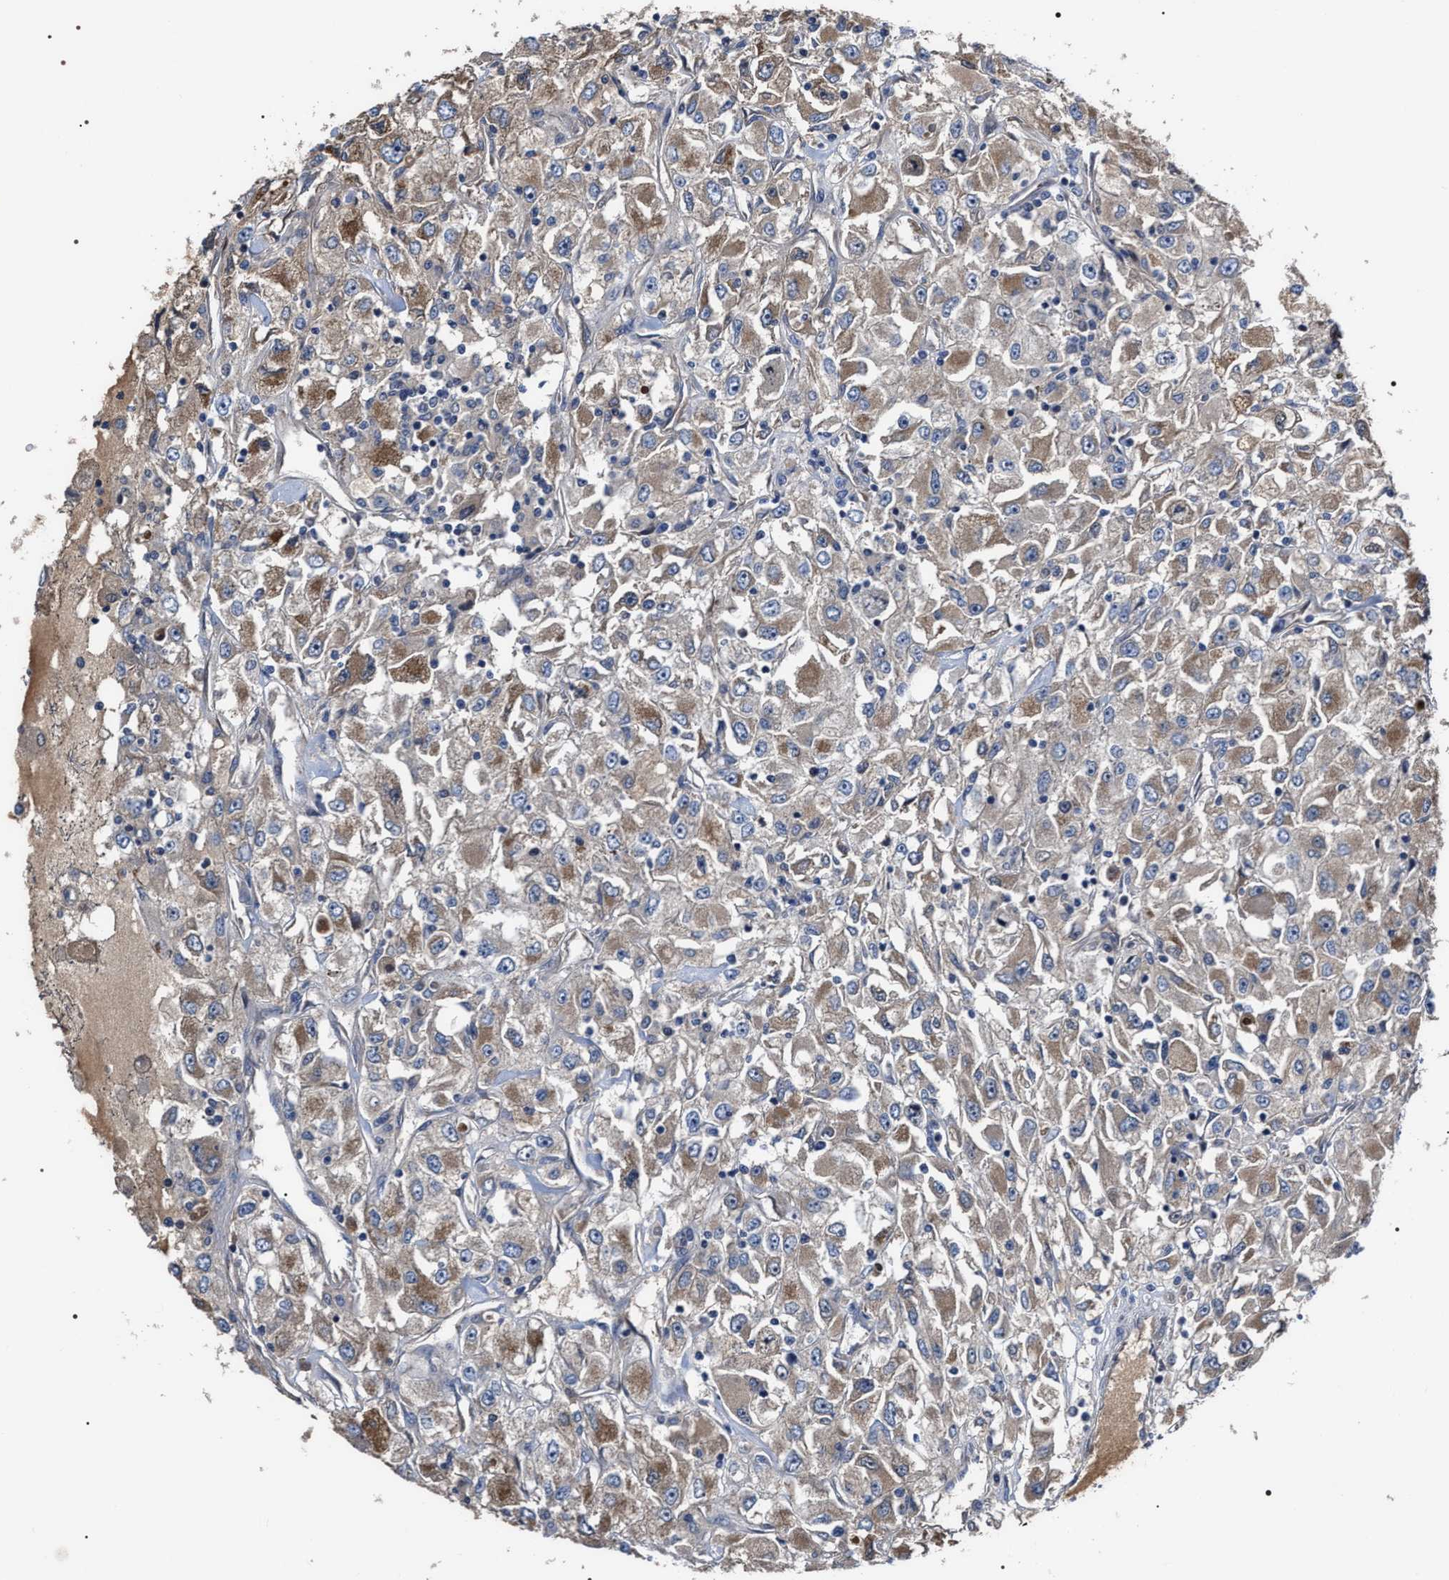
{"staining": {"intensity": "moderate", "quantity": ">75%", "location": "cytoplasmic/membranous"}, "tissue": "renal cancer", "cell_type": "Tumor cells", "image_type": "cancer", "snomed": [{"axis": "morphology", "description": "Adenocarcinoma, NOS"}, {"axis": "topography", "description": "Kidney"}], "caption": "Adenocarcinoma (renal) stained with a protein marker exhibits moderate staining in tumor cells.", "gene": "MACC1", "patient": {"sex": "female", "age": 52}}